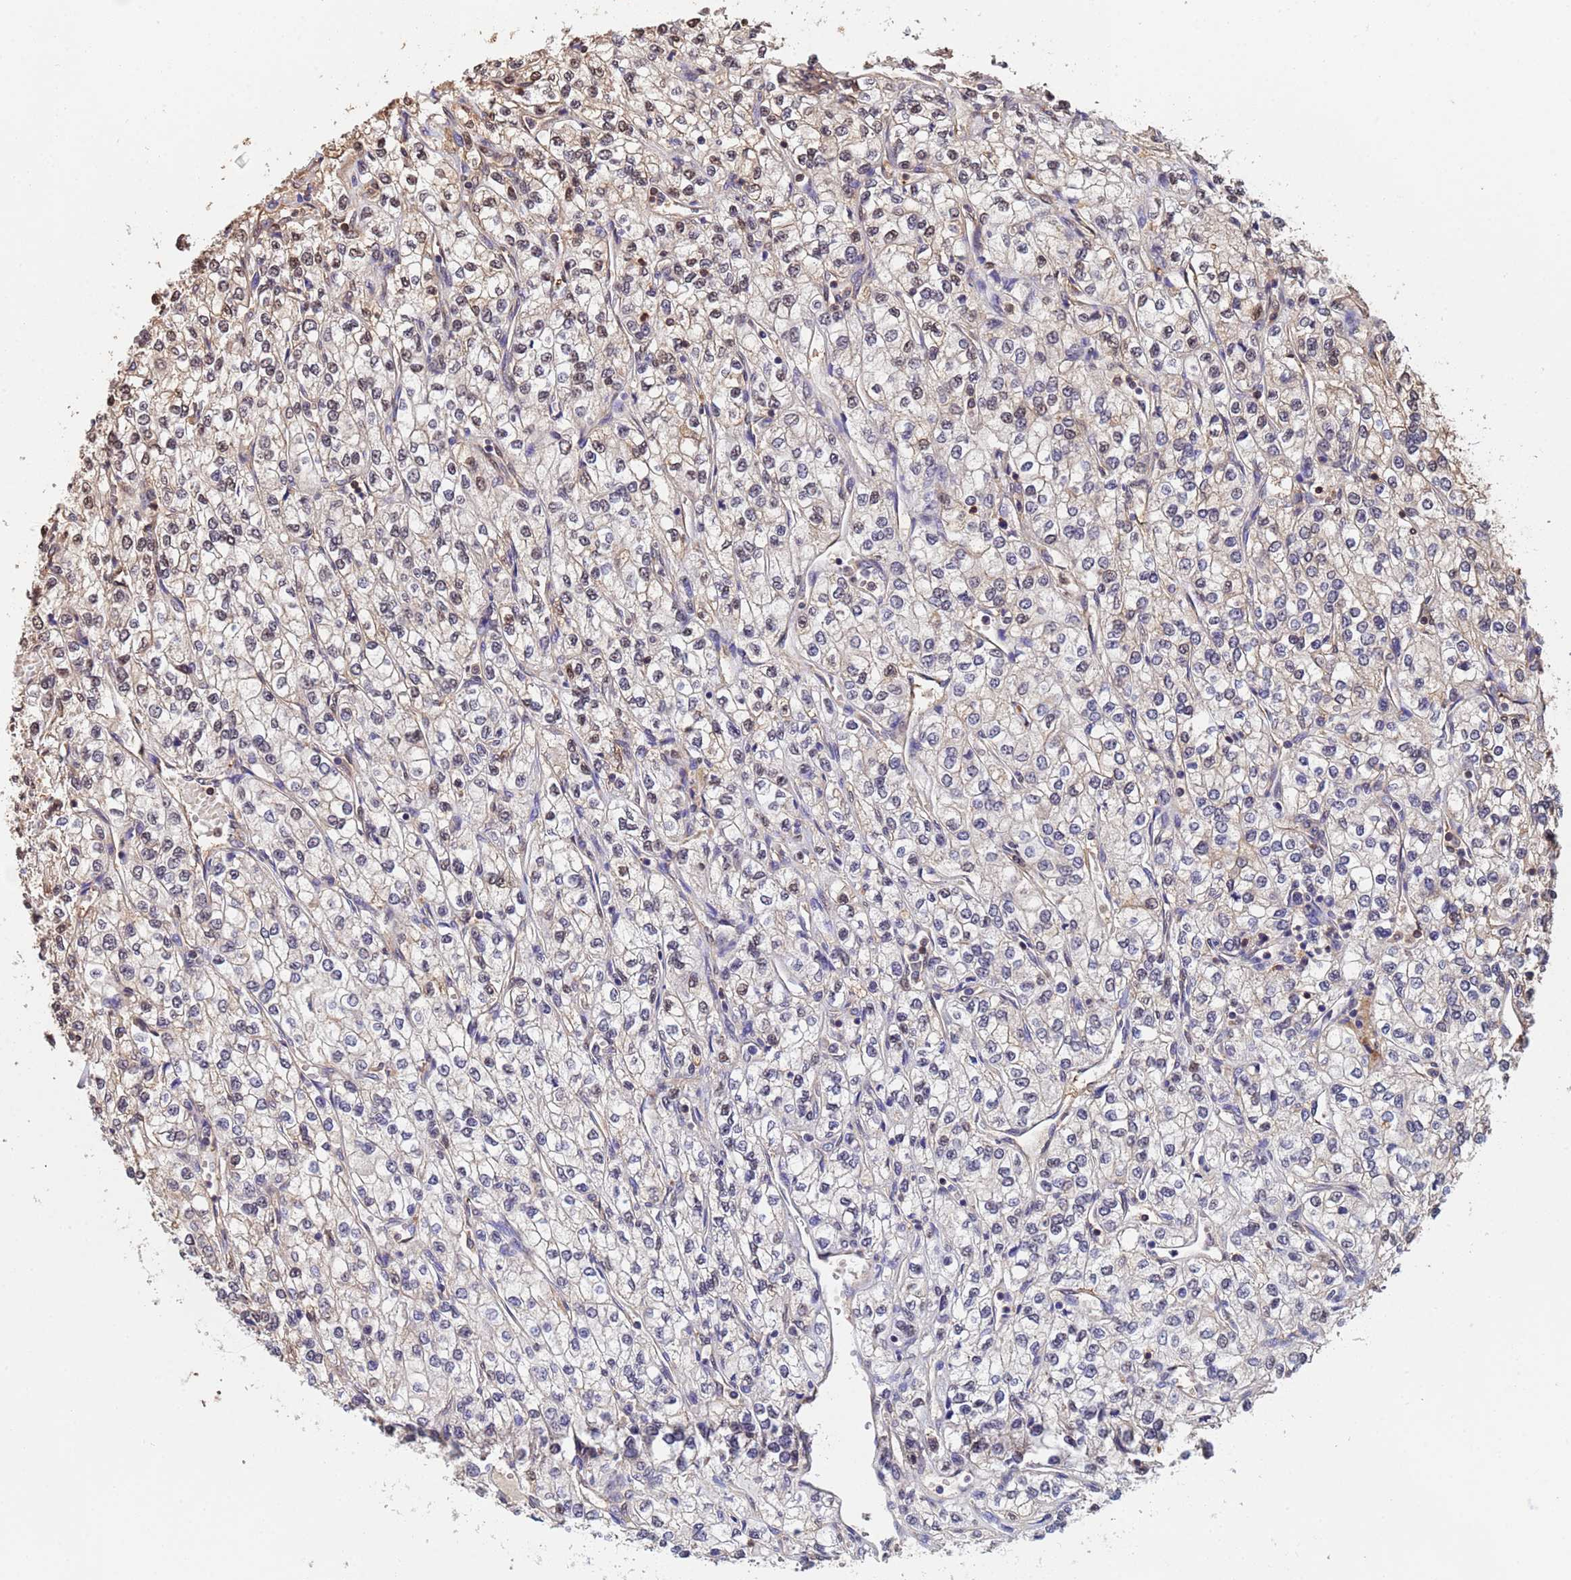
{"staining": {"intensity": "moderate", "quantity": "<25%", "location": "nuclear"}, "tissue": "renal cancer", "cell_type": "Tumor cells", "image_type": "cancer", "snomed": [{"axis": "morphology", "description": "Adenocarcinoma, NOS"}, {"axis": "topography", "description": "Kidney"}], "caption": "Adenocarcinoma (renal) tissue displays moderate nuclear expression in about <25% of tumor cells", "gene": "SUMO4", "patient": {"sex": "male", "age": 80}}